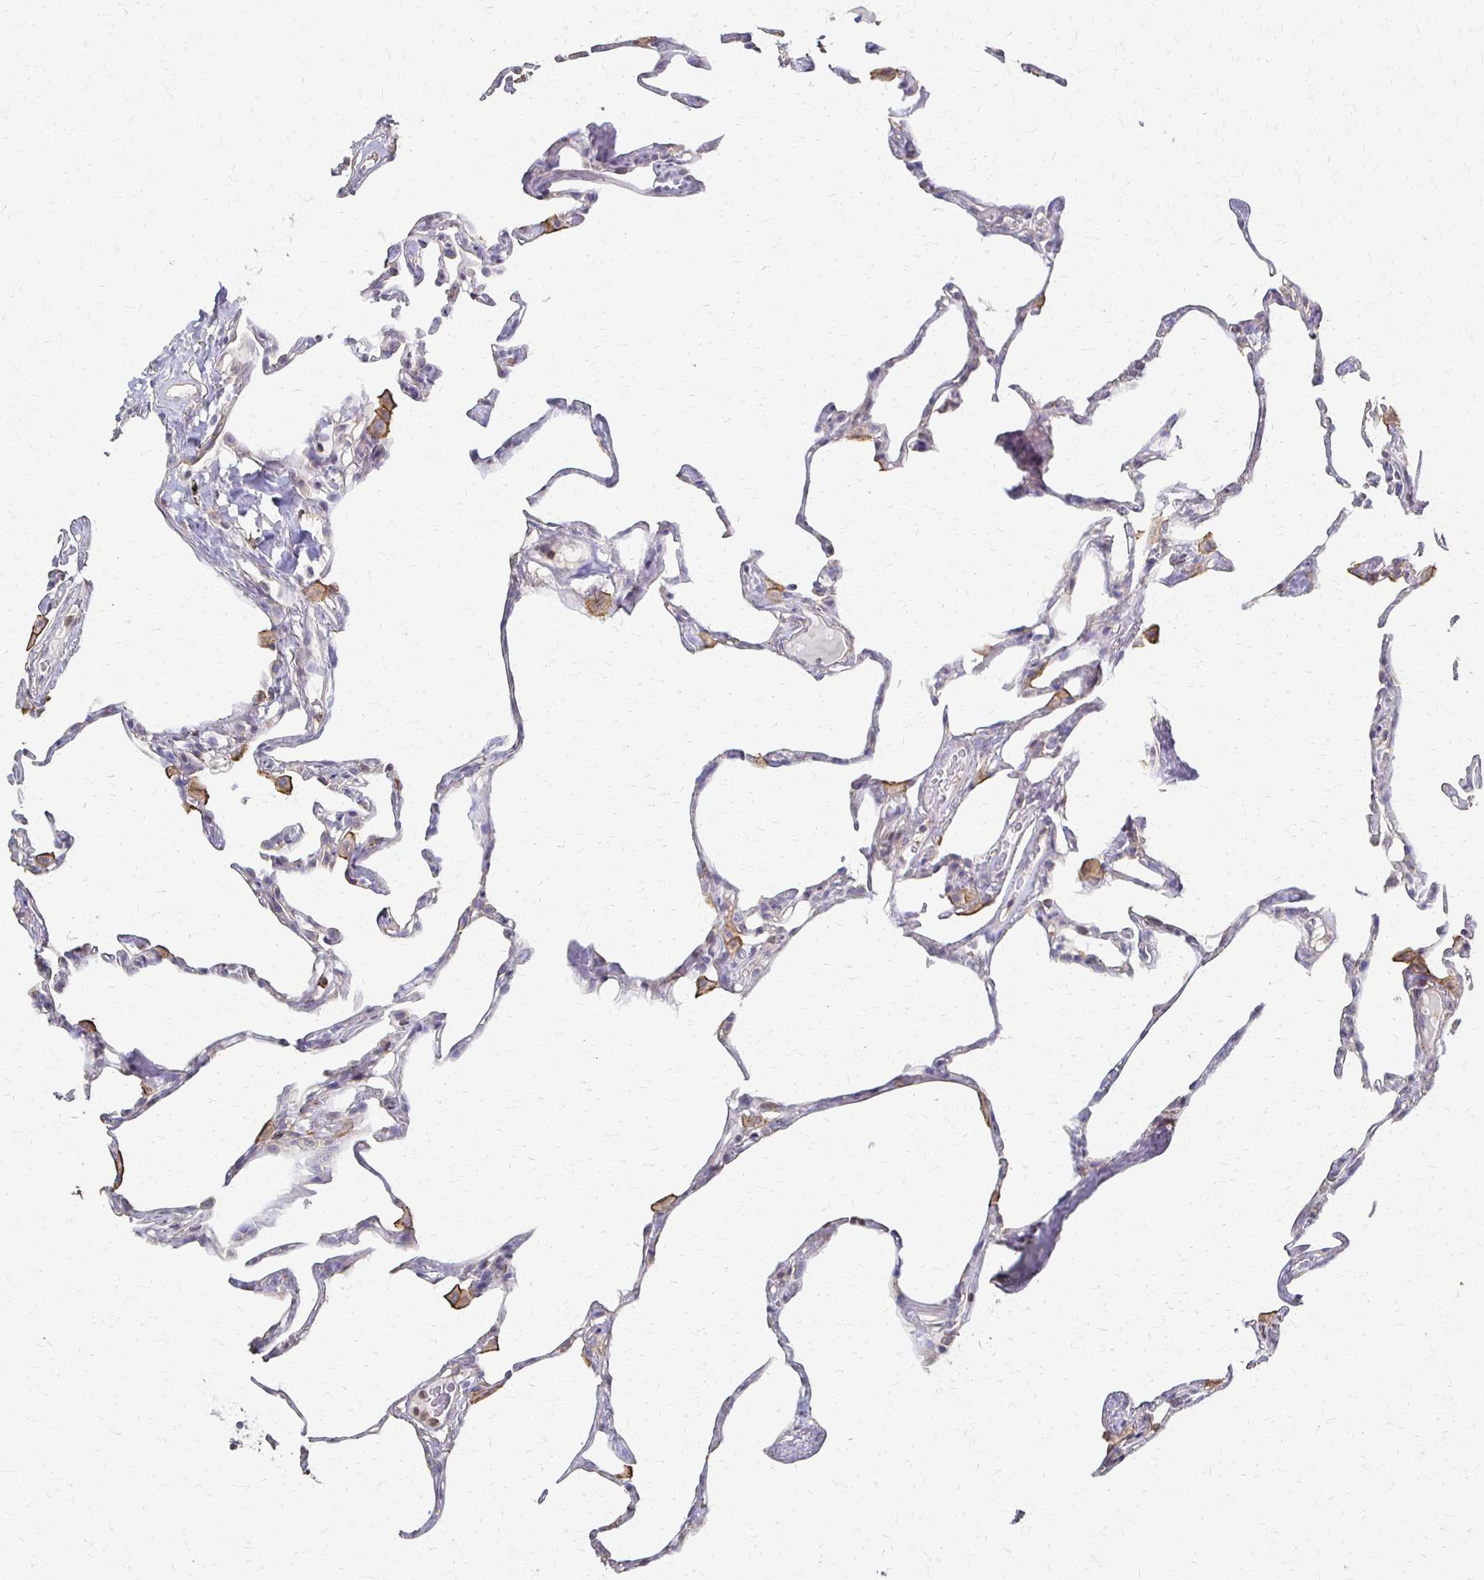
{"staining": {"intensity": "negative", "quantity": "none", "location": "none"}, "tissue": "lung", "cell_type": "Alveolar cells", "image_type": "normal", "snomed": [{"axis": "morphology", "description": "Normal tissue, NOS"}, {"axis": "topography", "description": "Lung"}], "caption": "IHC of benign lung displays no expression in alveolar cells.", "gene": "C1QTNF7", "patient": {"sex": "male", "age": 65}}